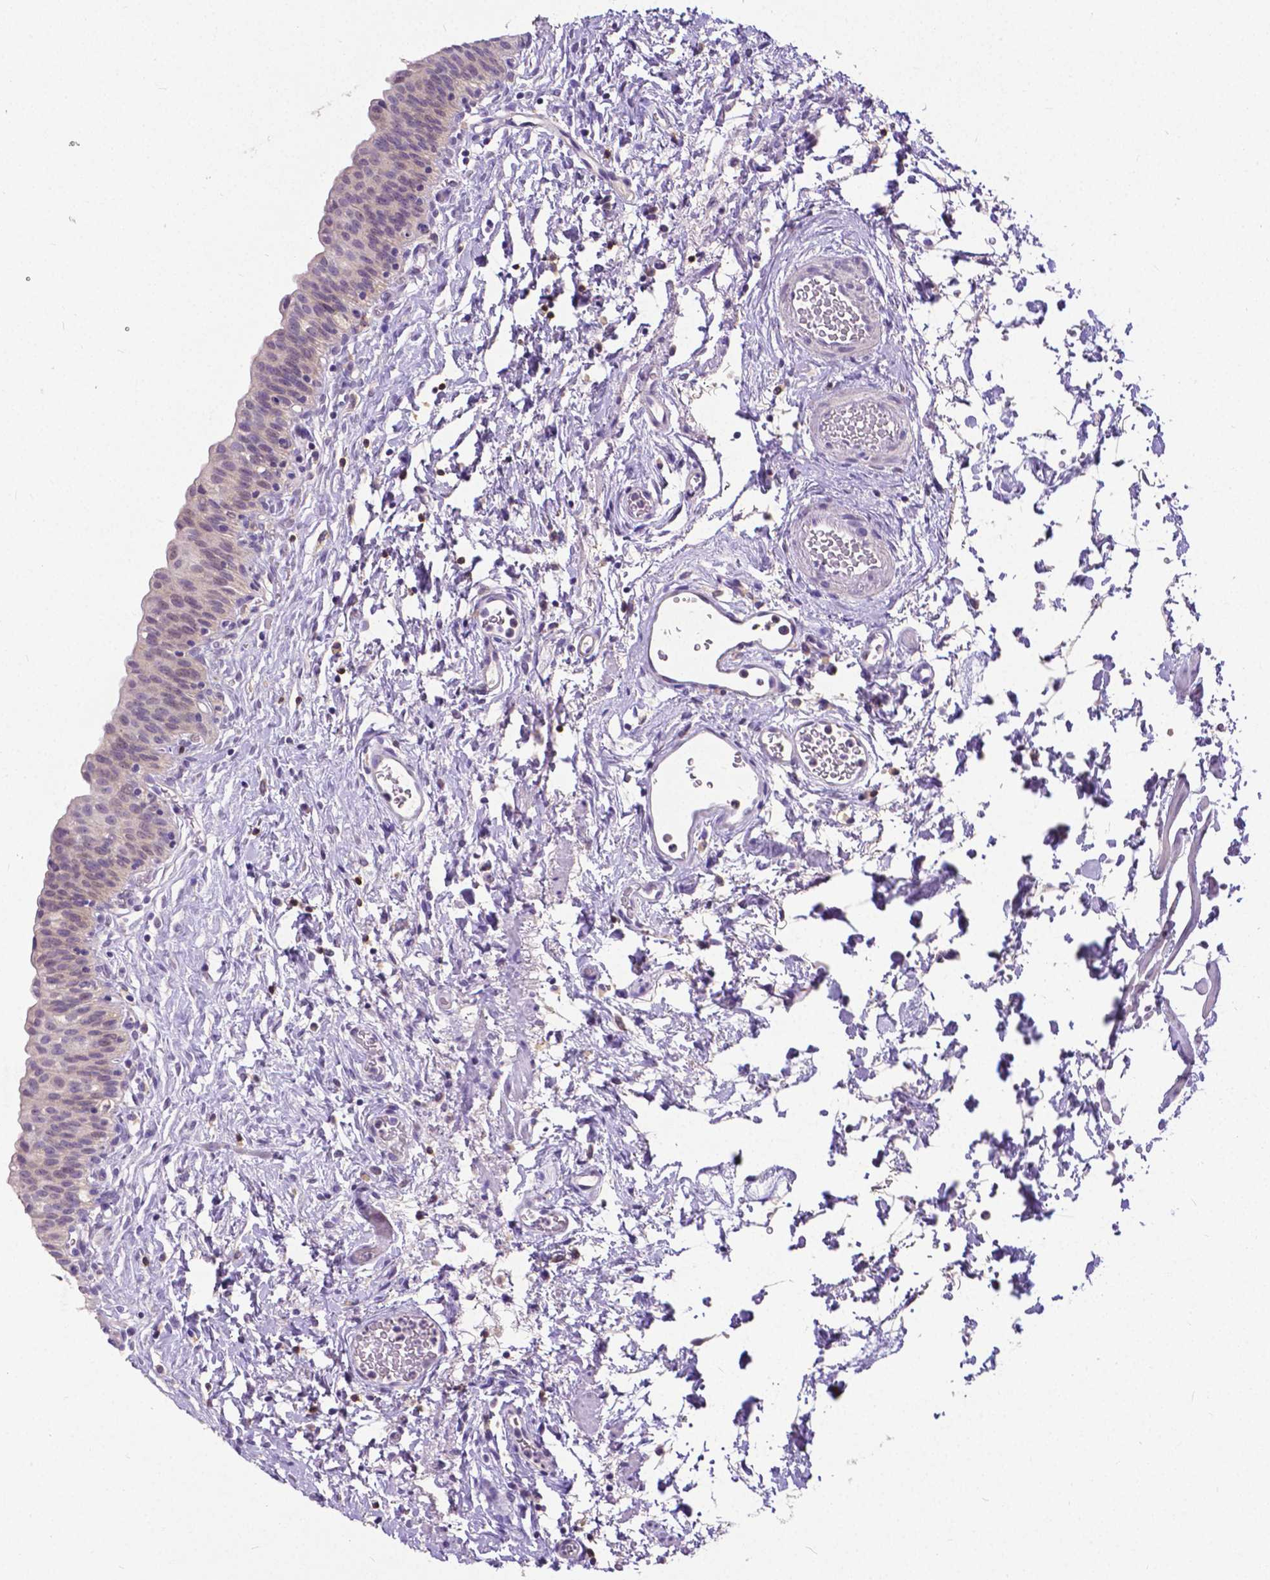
{"staining": {"intensity": "negative", "quantity": "none", "location": "none"}, "tissue": "urinary bladder", "cell_type": "Urothelial cells", "image_type": "normal", "snomed": [{"axis": "morphology", "description": "Normal tissue, NOS"}, {"axis": "topography", "description": "Urinary bladder"}], "caption": "DAB (3,3'-diaminobenzidine) immunohistochemical staining of unremarkable urinary bladder shows no significant staining in urothelial cells. Brightfield microscopy of immunohistochemistry stained with DAB (brown) and hematoxylin (blue), captured at high magnification.", "gene": "CD4", "patient": {"sex": "male", "age": 56}}